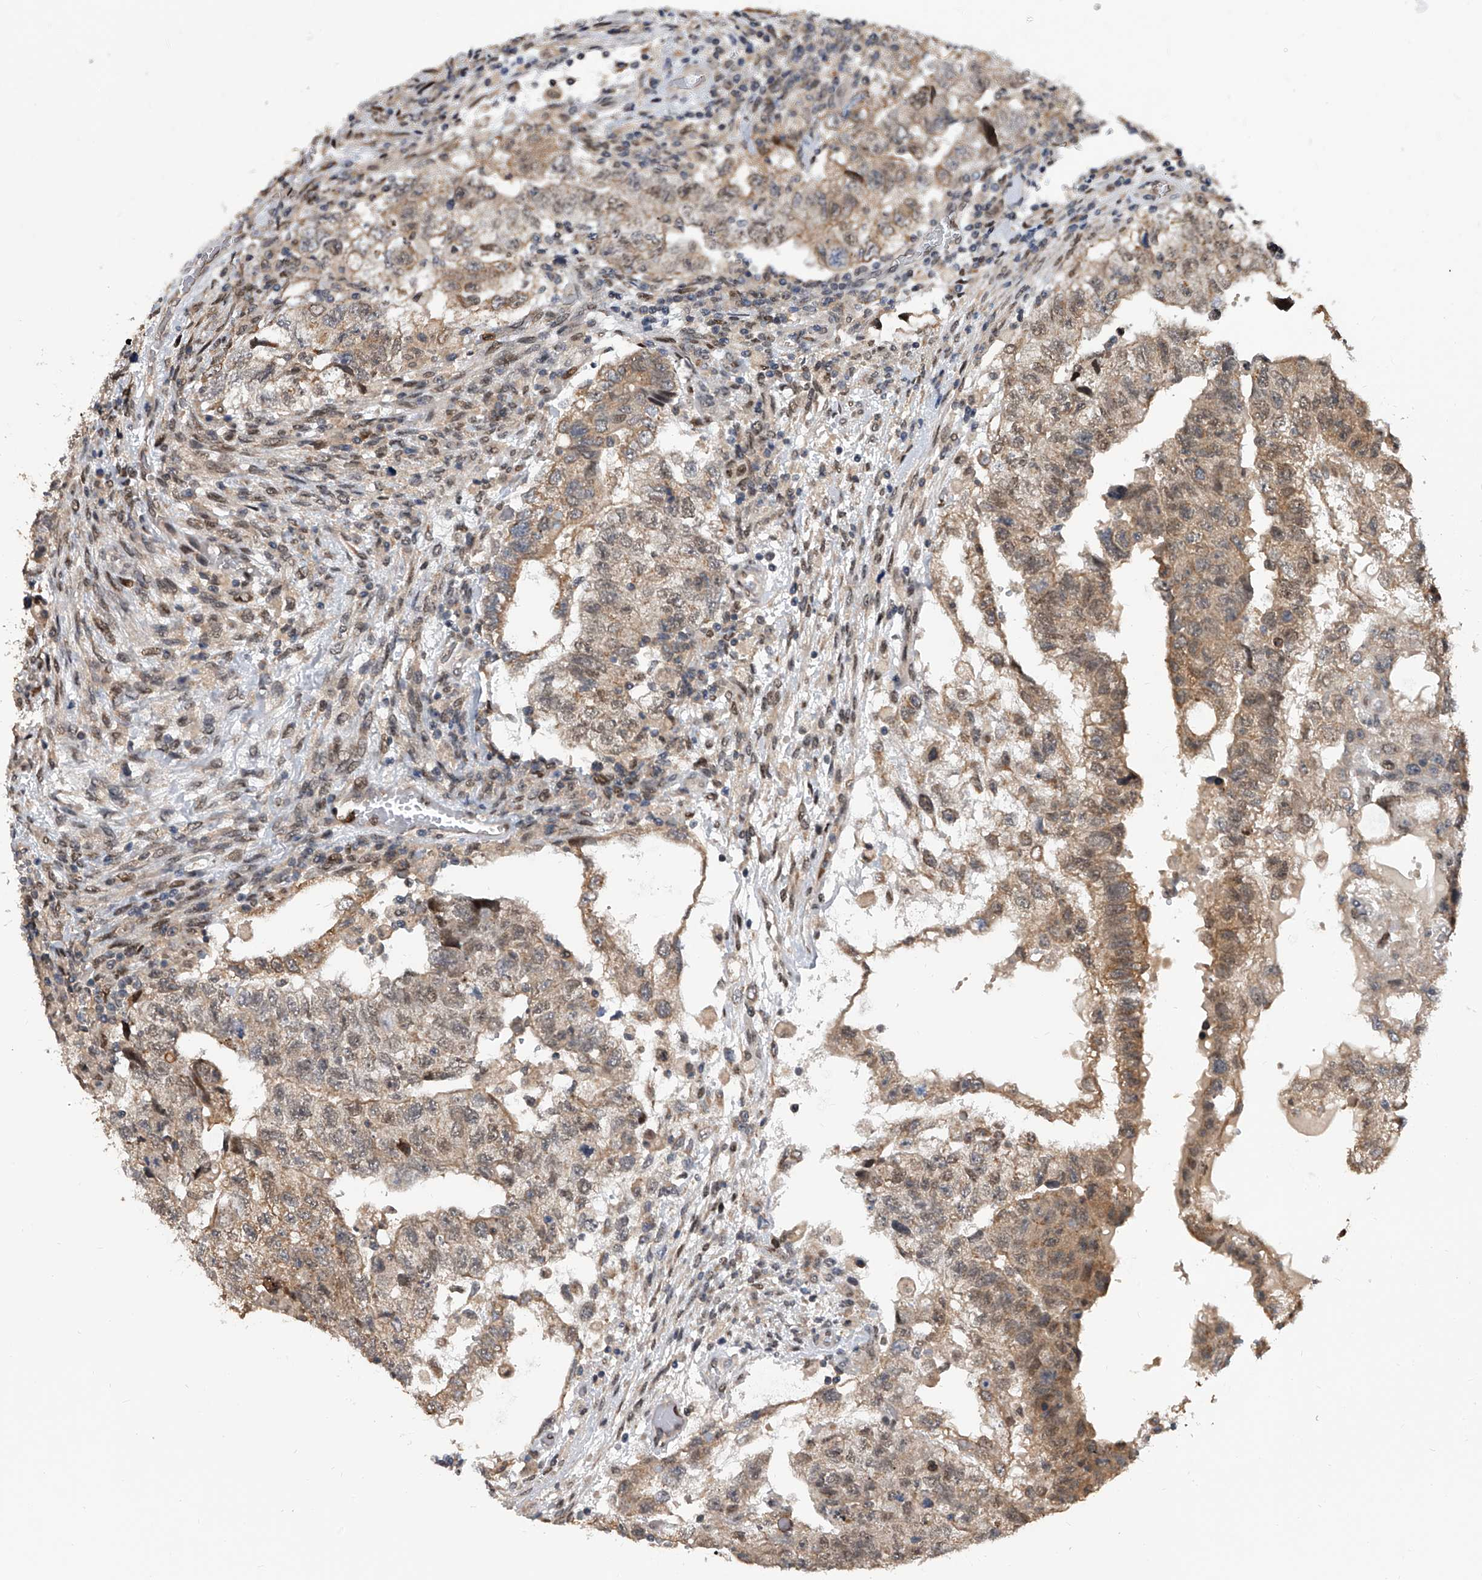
{"staining": {"intensity": "weak", "quantity": ">75%", "location": "cytoplasmic/membranous,nuclear"}, "tissue": "testis cancer", "cell_type": "Tumor cells", "image_type": "cancer", "snomed": [{"axis": "morphology", "description": "Carcinoma, Embryonal, NOS"}, {"axis": "topography", "description": "Testis"}], "caption": "A photomicrograph showing weak cytoplasmic/membranous and nuclear positivity in about >75% of tumor cells in testis cancer, as visualized by brown immunohistochemical staining.", "gene": "BHLHE23", "patient": {"sex": "male", "age": 36}}